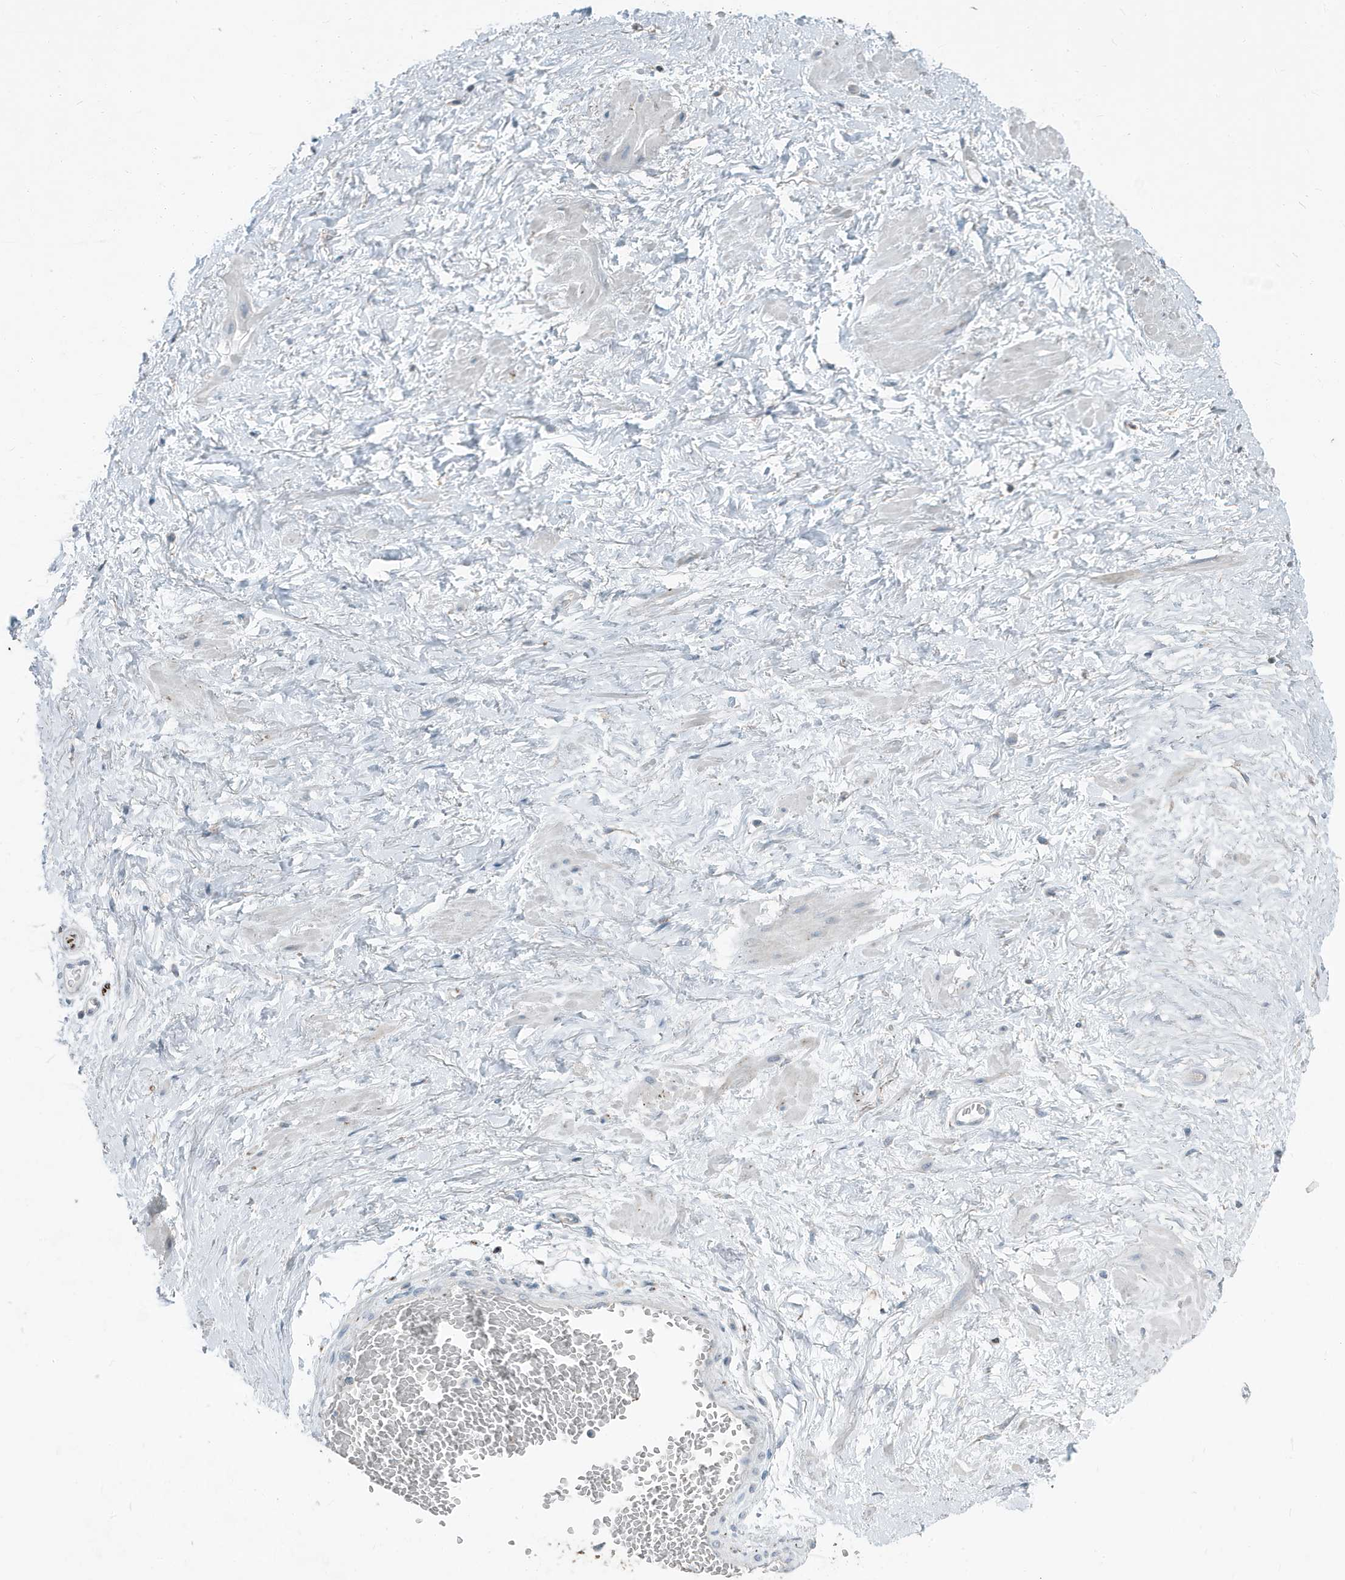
{"staining": {"intensity": "negative", "quantity": "none", "location": "none"}, "tissue": "adipose tissue", "cell_type": "Adipocytes", "image_type": "normal", "snomed": [{"axis": "morphology", "description": "Normal tissue, NOS"}, {"axis": "morphology", "description": "Adenocarcinoma, Low grade"}, {"axis": "topography", "description": "Prostate"}, {"axis": "topography", "description": "Peripheral nerve tissue"}], "caption": "Immunohistochemistry micrograph of benign adipose tissue: adipose tissue stained with DAB (3,3'-diaminobenzidine) shows no significant protein expression in adipocytes.", "gene": "FAM162A", "patient": {"sex": "male", "age": 63}}